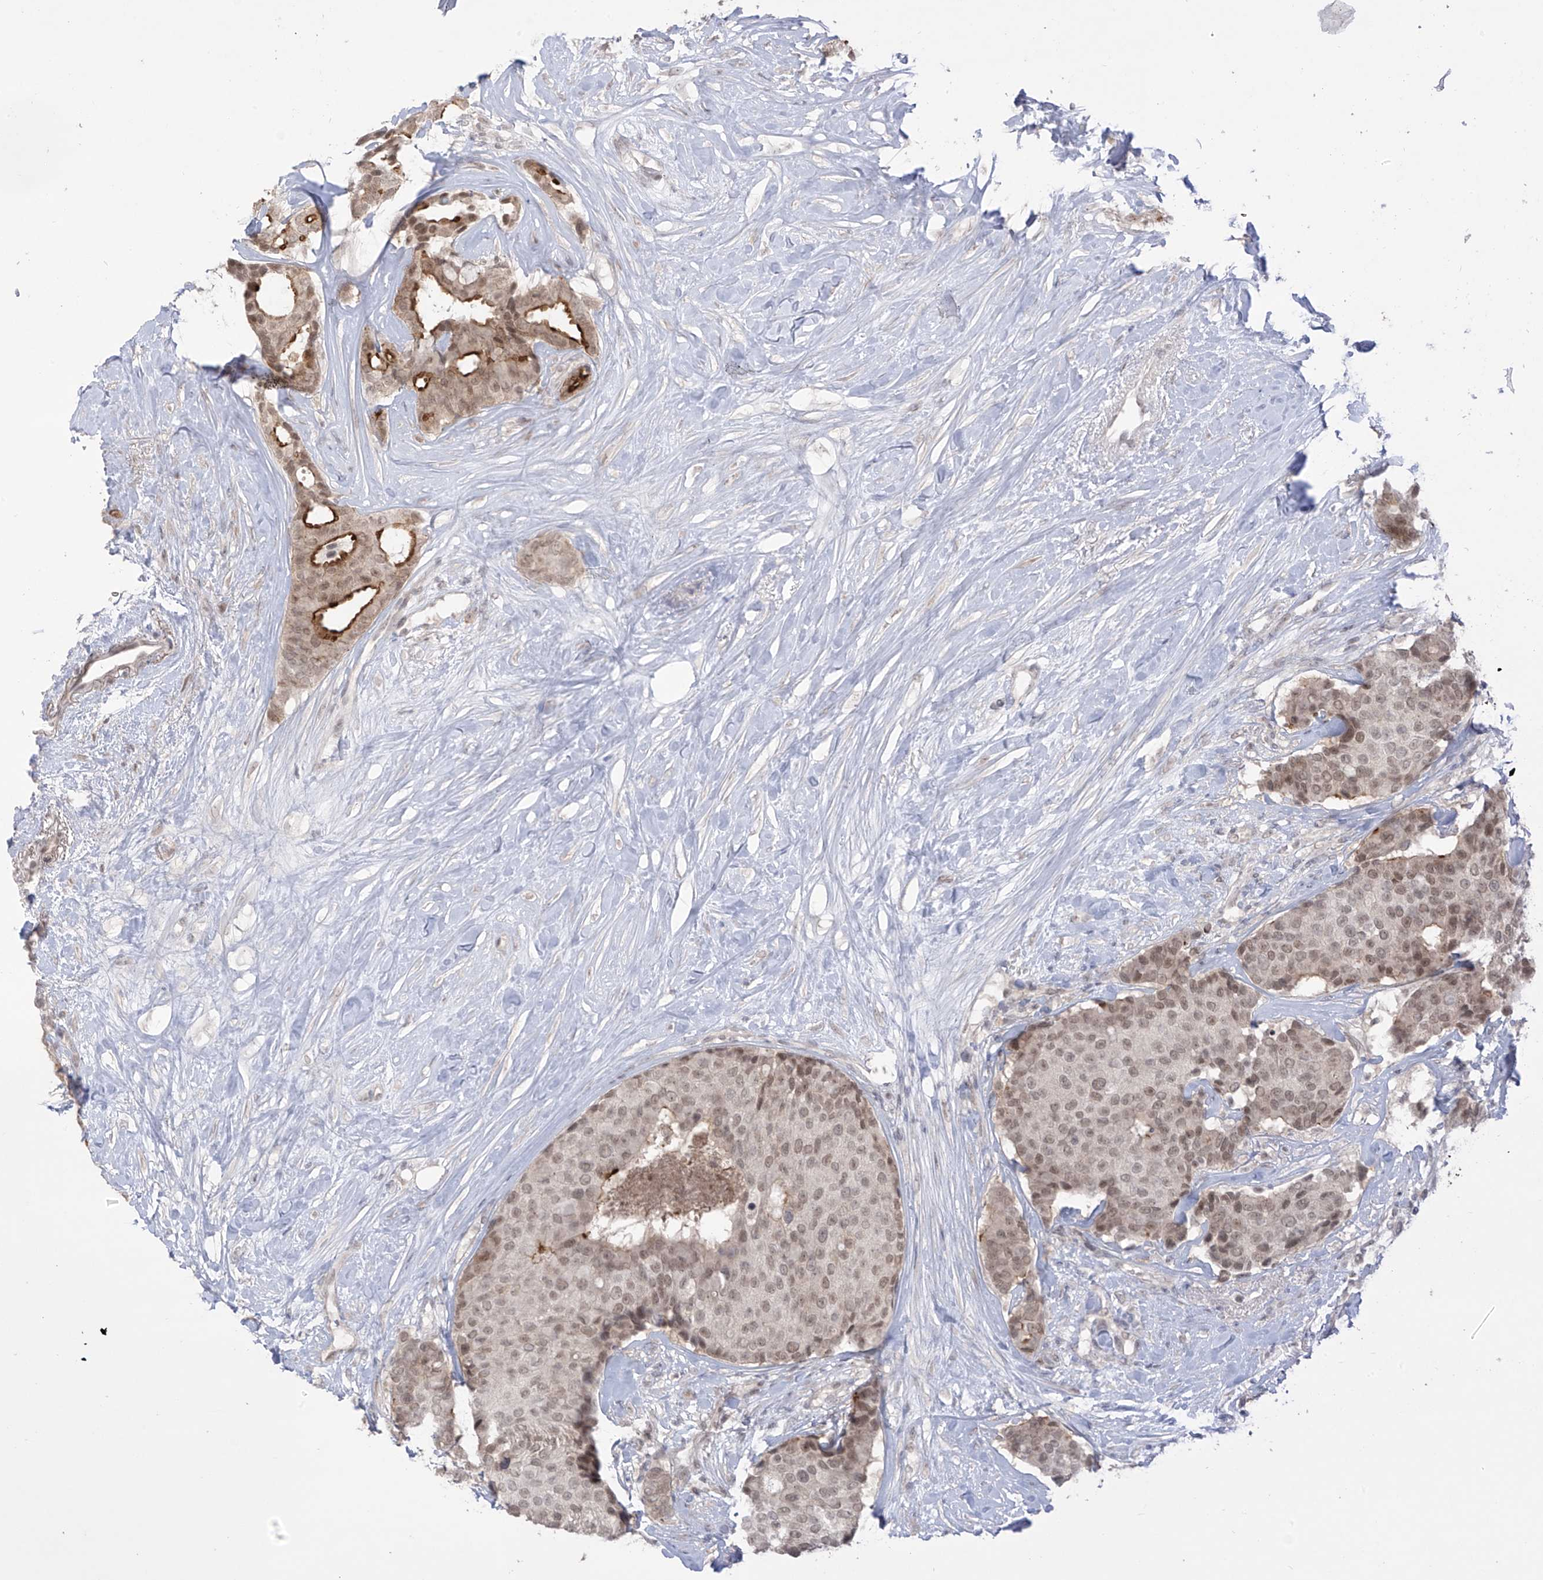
{"staining": {"intensity": "moderate", "quantity": ">75%", "location": "nuclear"}, "tissue": "breast cancer", "cell_type": "Tumor cells", "image_type": "cancer", "snomed": [{"axis": "morphology", "description": "Duct carcinoma"}, {"axis": "topography", "description": "Breast"}], "caption": "Brown immunohistochemical staining in human breast cancer reveals moderate nuclear expression in about >75% of tumor cells.", "gene": "OGT", "patient": {"sex": "female", "age": 75}}